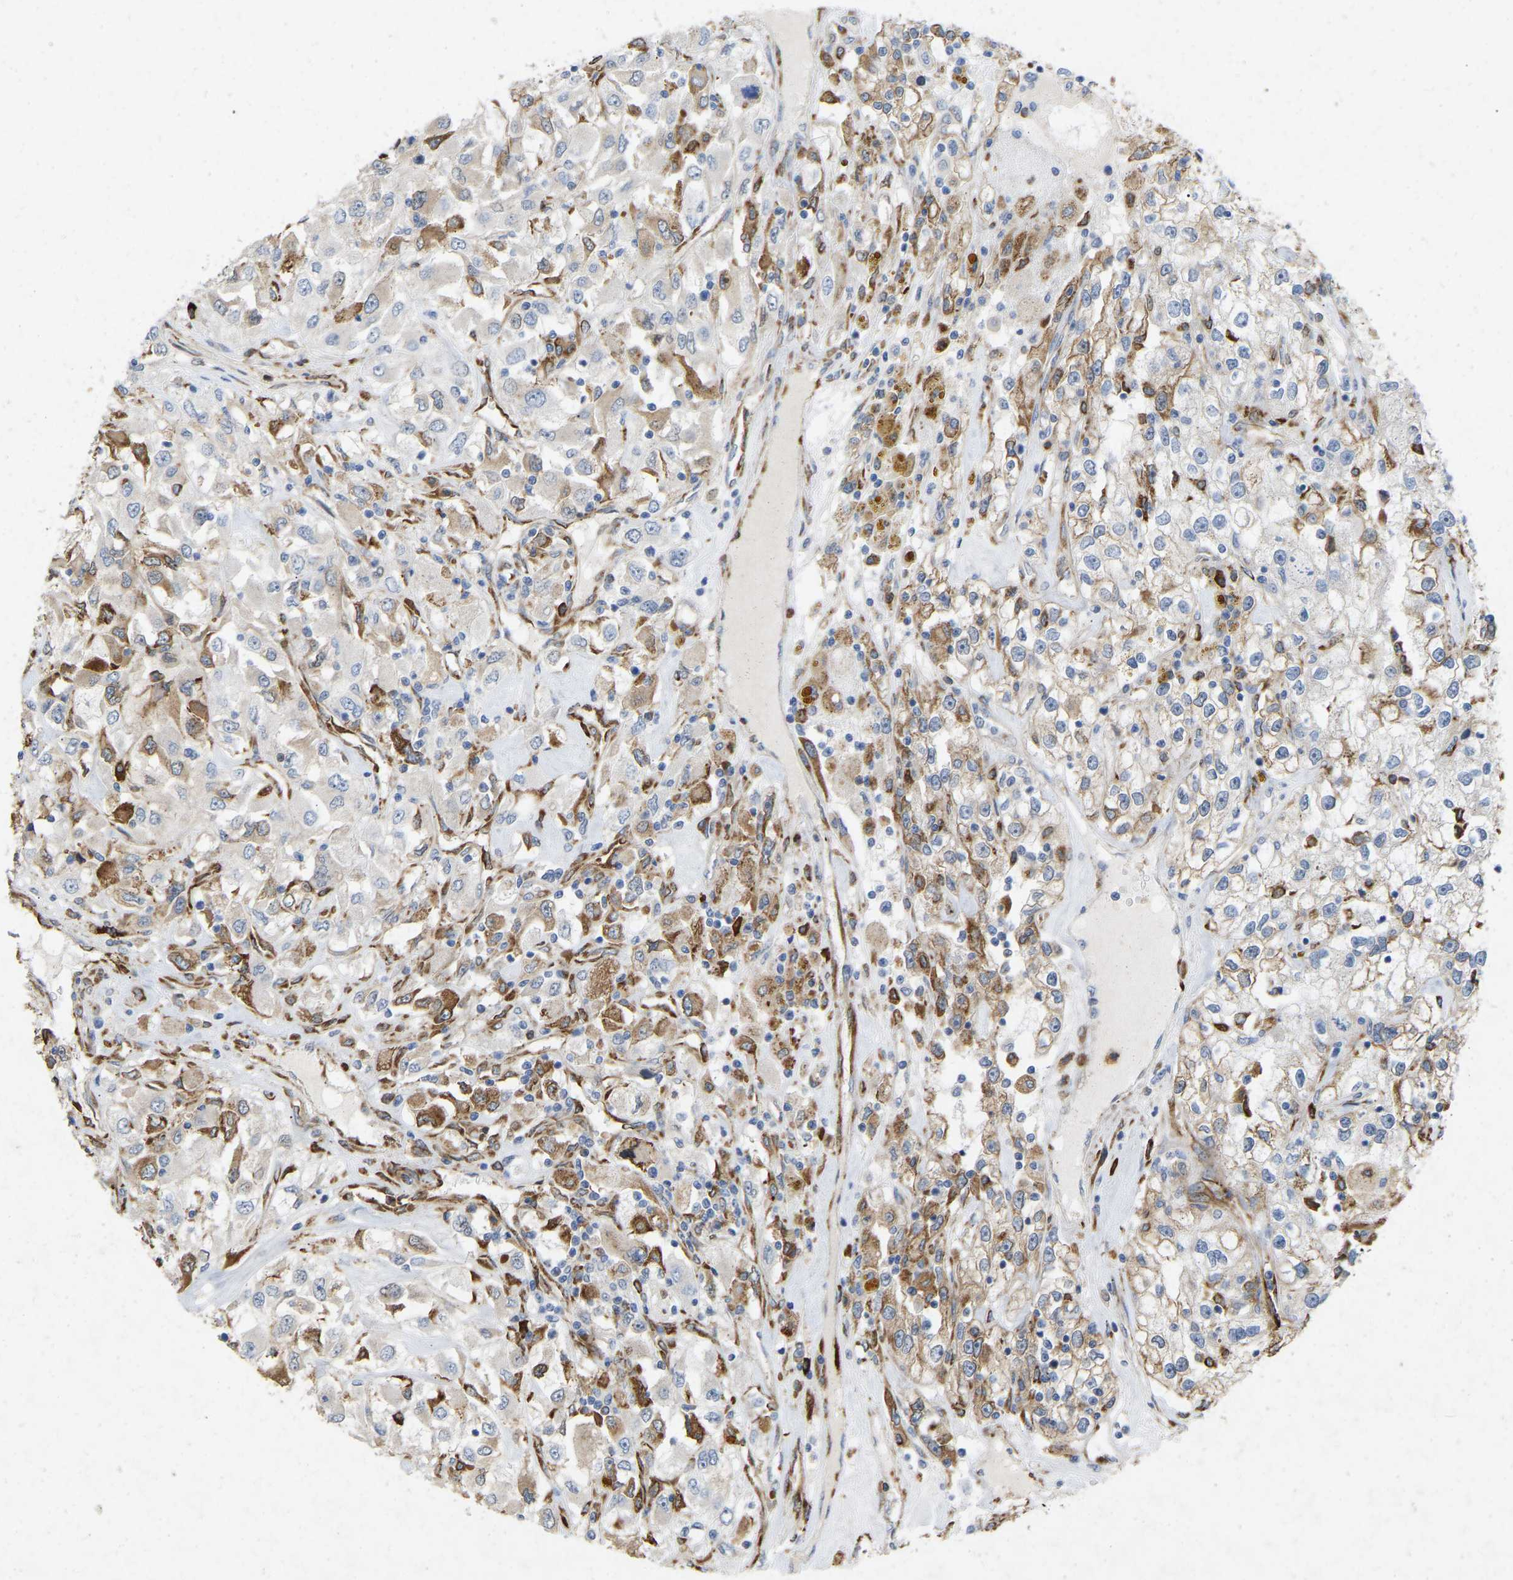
{"staining": {"intensity": "moderate", "quantity": "25%-75%", "location": "cytoplasmic/membranous"}, "tissue": "renal cancer", "cell_type": "Tumor cells", "image_type": "cancer", "snomed": [{"axis": "morphology", "description": "Adenocarcinoma, NOS"}, {"axis": "topography", "description": "Kidney"}], "caption": "This is a micrograph of IHC staining of renal cancer (adenocarcinoma), which shows moderate positivity in the cytoplasmic/membranous of tumor cells.", "gene": "RHEB", "patient": {"sex": "female", "age": 52}}